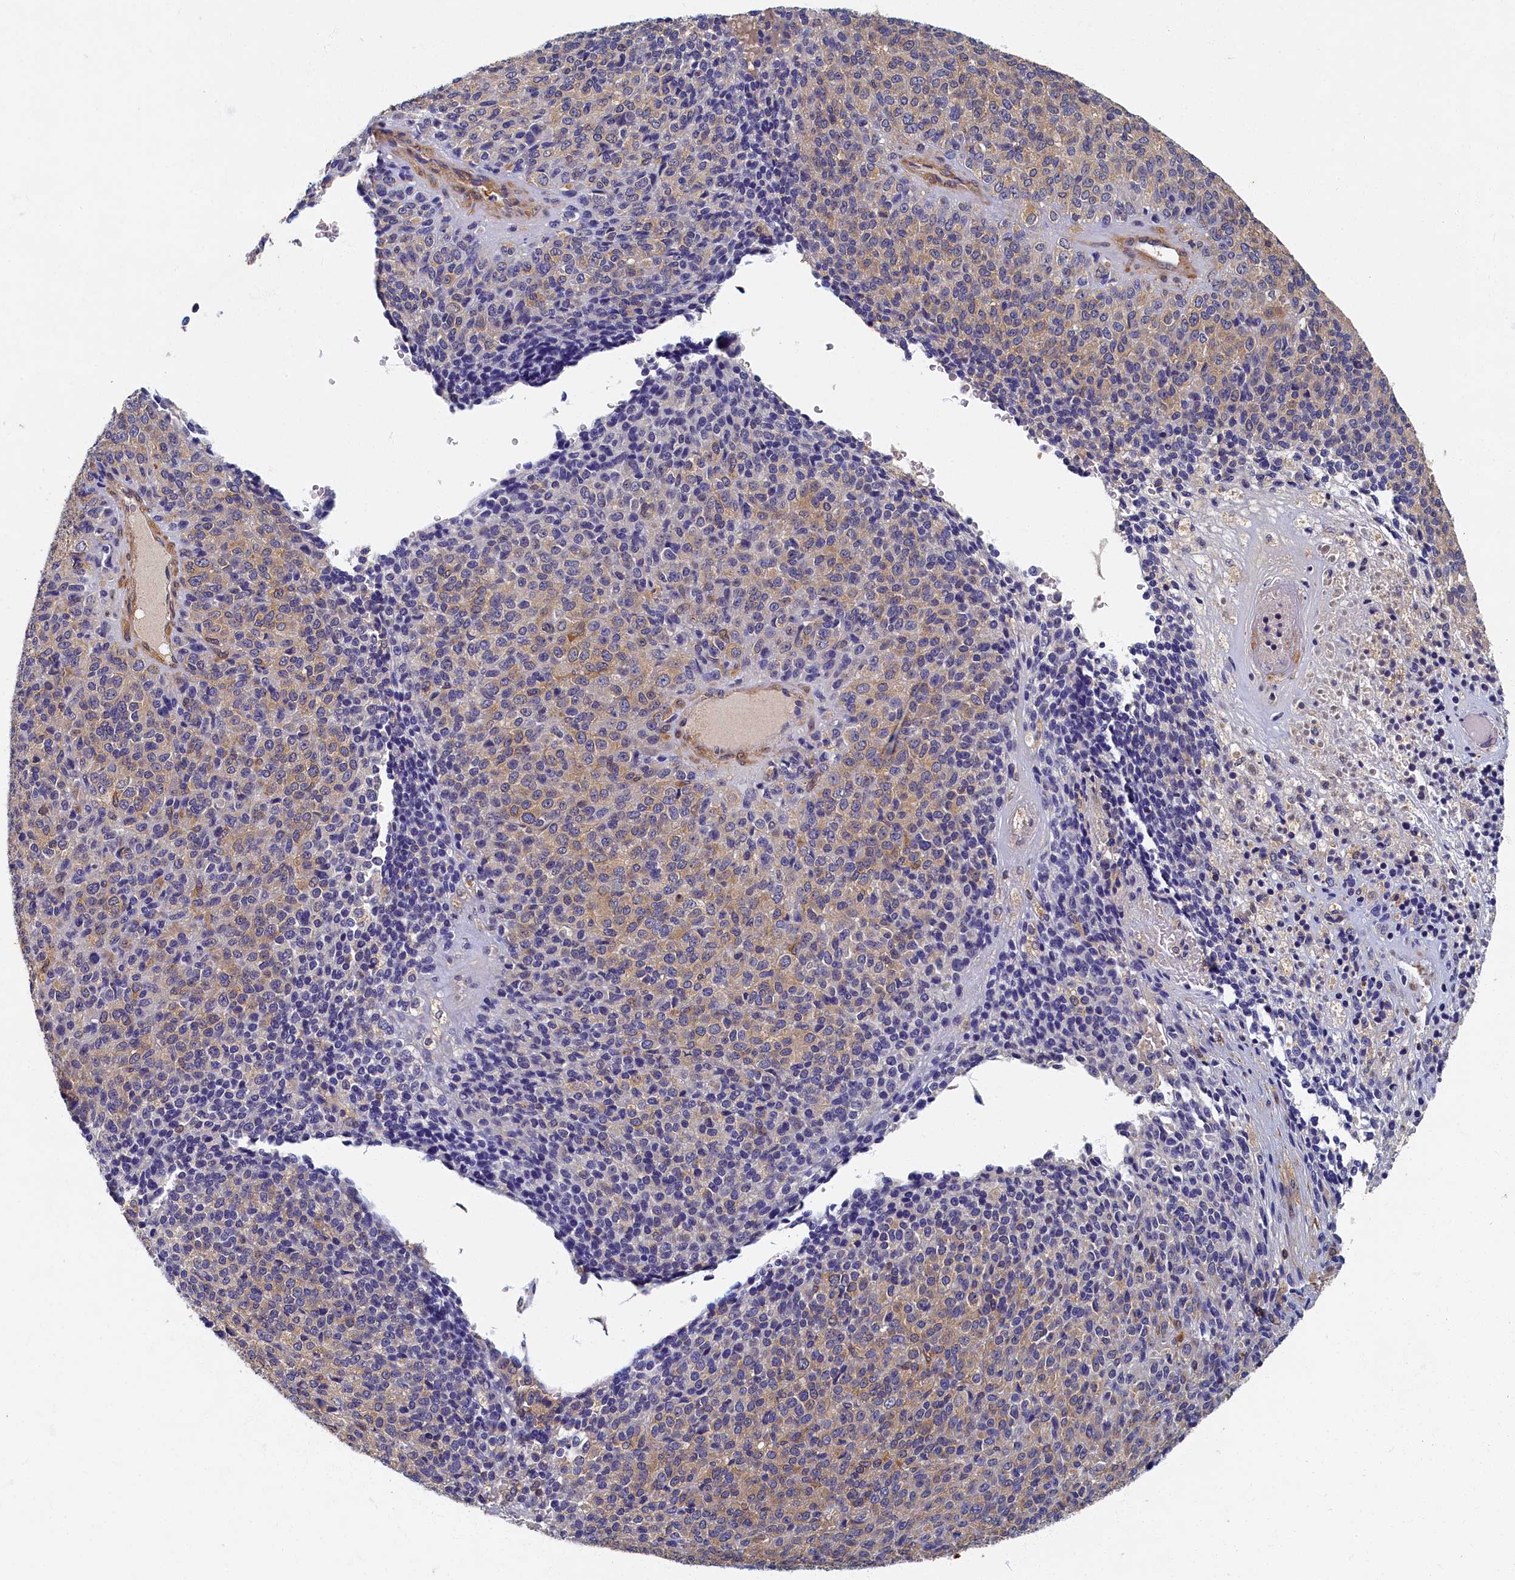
{"staining": {"intensity": "weak", "quantity": "<25%", "location": "cytoplasmic/membranous"}, "tissue": "melanoma", "cell_type": "Tumor cells", "image_type": "cancer", "snomed": [{"axis": "morphology", "description": "Malignant melanoma, Metastatic site"}, {"axis": "topography", "description": "Brain"}], "caption": "A photomicrograph of melanoma stained for a protein reveals no brown staining in tumor cells. Nuclei are stained in blue.", "gene": "TBCB", "patient": {"sex": "female", "age": 56}}